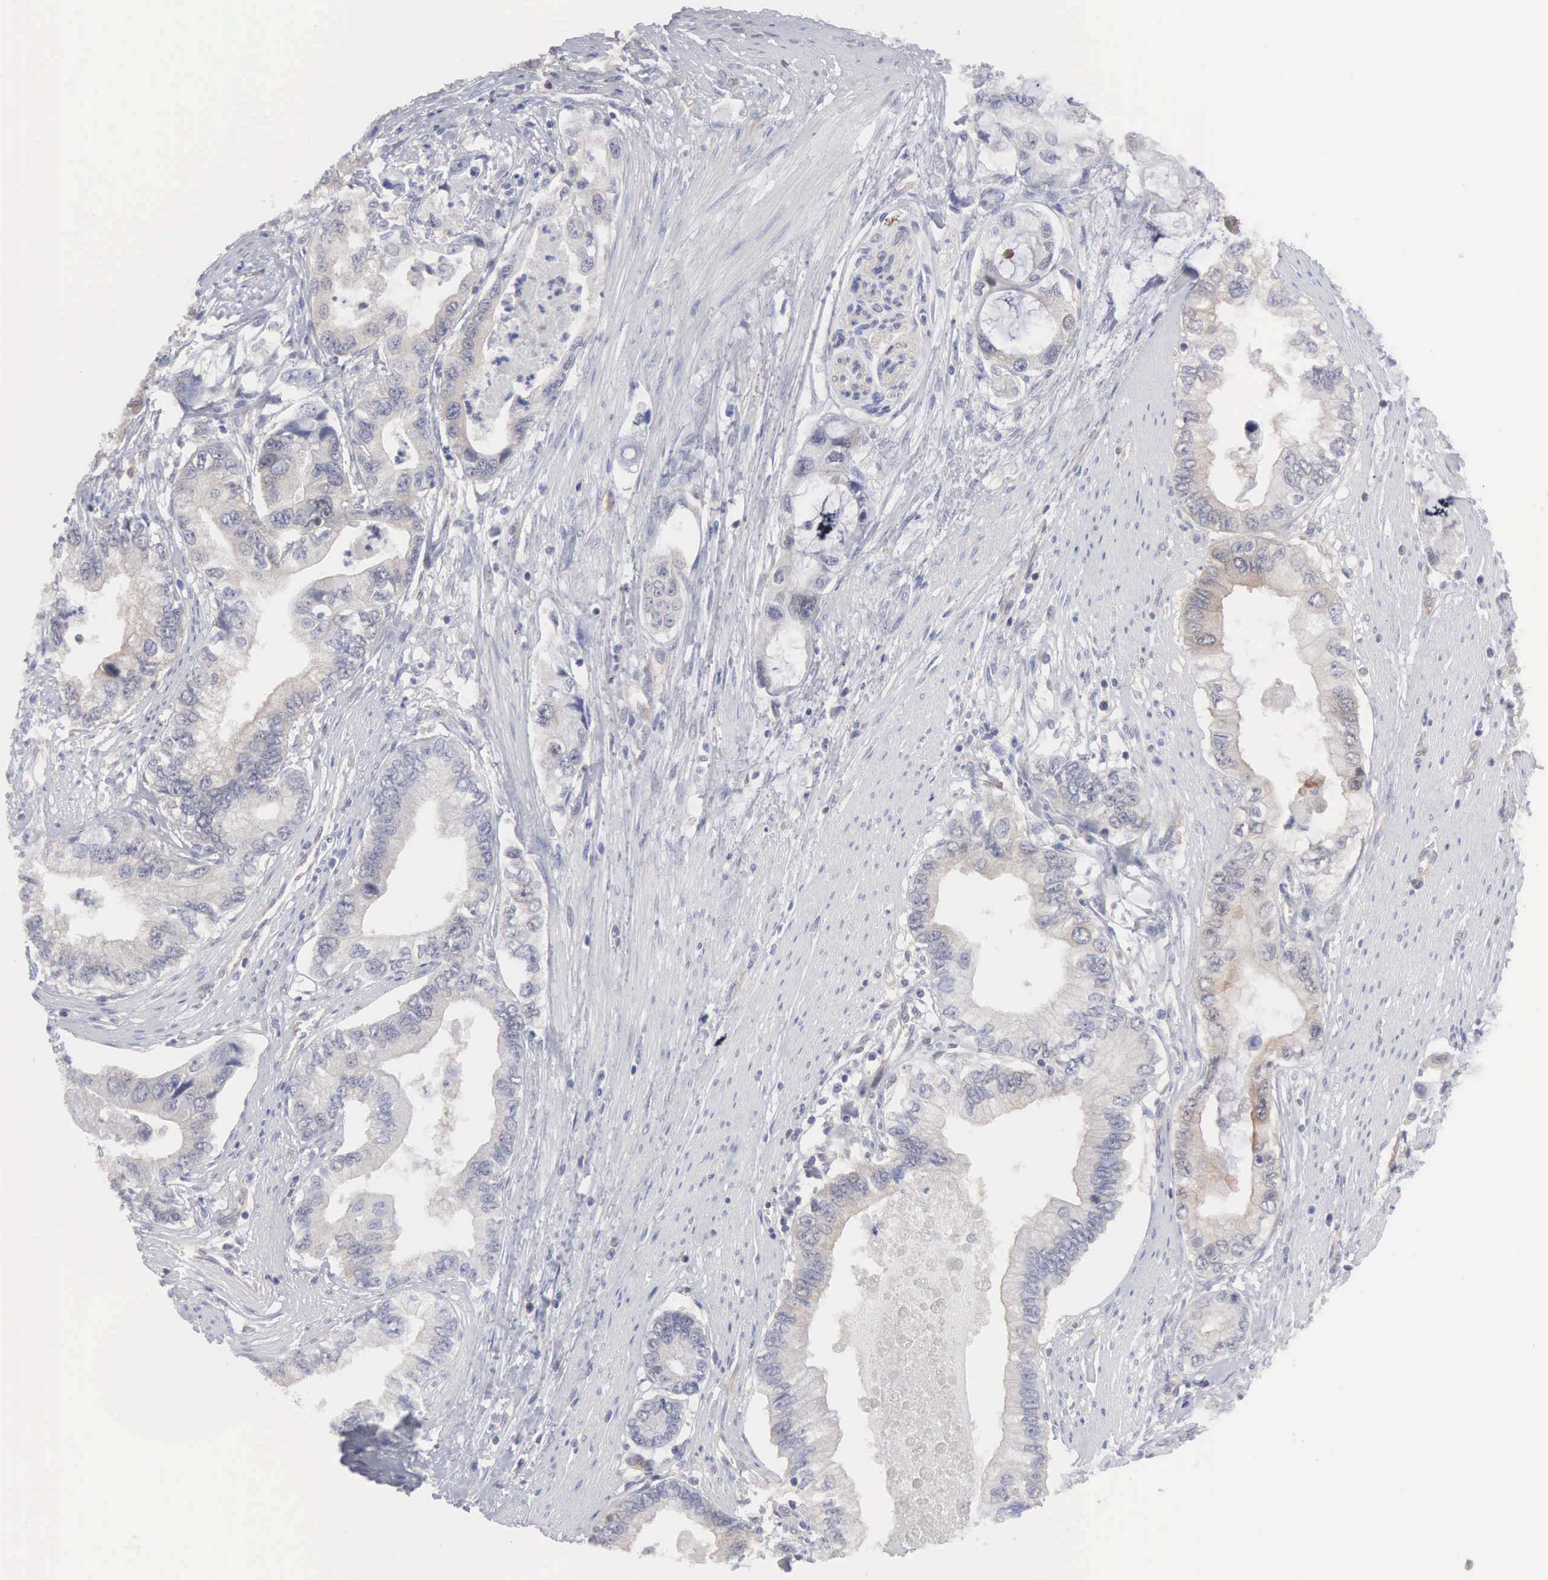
{"staining": {"intensity": "weak", "quantity": "<25%", "location": "cytoplasmic/membranous"}, "tissue": "pancreatic cancer", "cell_type": "Tumor cells", "image_type": "cancer", "snomed": [{"axis": "morphology", "description": "Adenocarcinoma, NOS"}, {"axis": "topography", "description": "Pancreas"}, {"axis": "topography", "description": "Stomach, upper"}], "caption": "An immunohistochemistry (IHC) image of adenocarcinoma (pancreatic) is shown. There is no staining in tumor cells of adenocarcinoma (pancreatic).", "gene": "MTHFD1", "patient": {"sex": "male", "age": 77}}